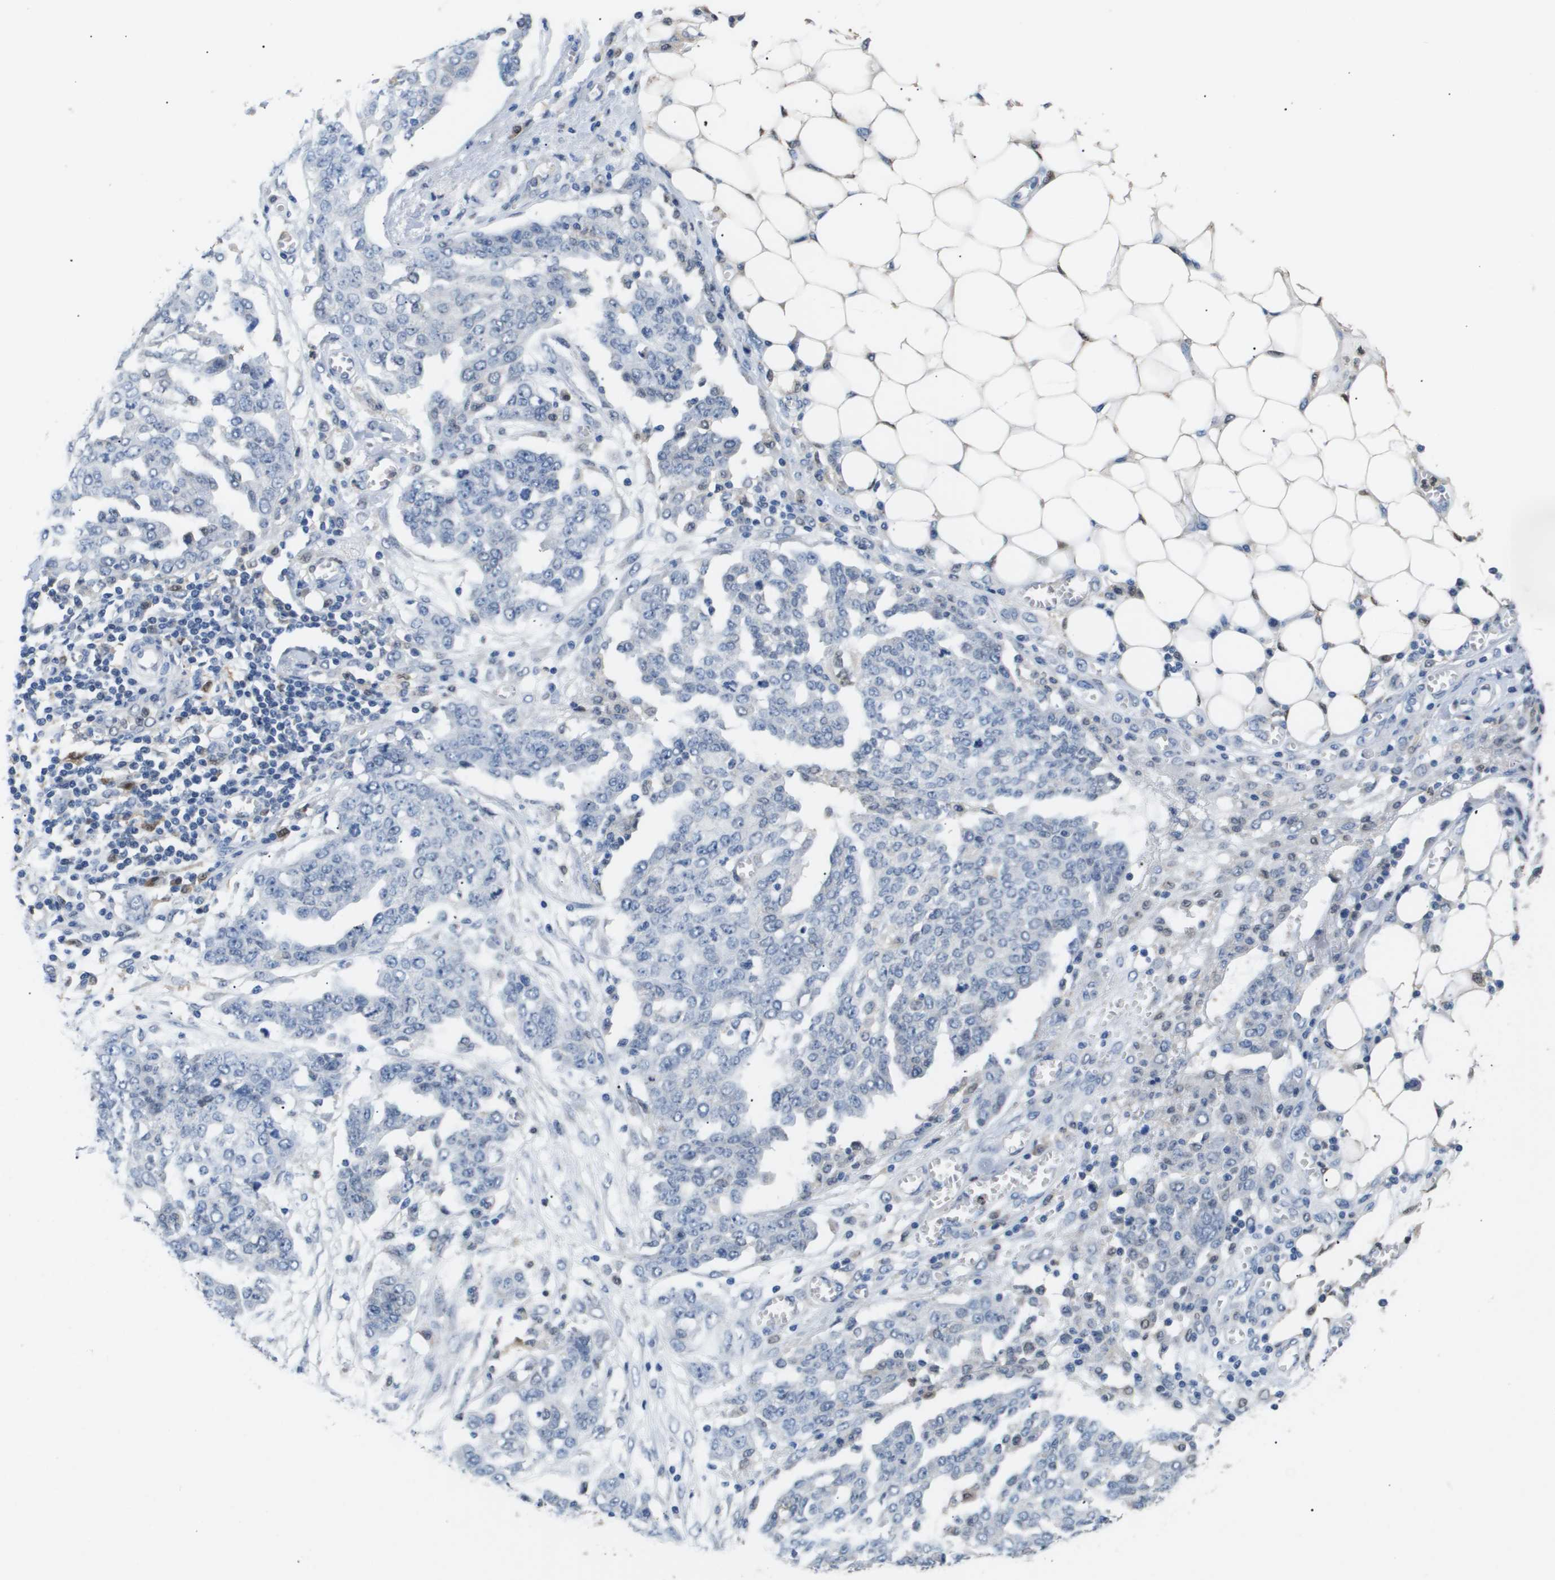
{"staining": {"intensity": "negative", "quantity": "none", "location": "none"}, "tissue": "ovarian cancer", "cell_type": "Tumor cells", "image_type": "cancer", "snomed": [{"axis": "morphology", "description": "Cystadenocarcinoma, serous, NOS"}, {"axis": "topography", "description": "Soft tissue"}, {"axis": "topography", "description": "Ovary"}], "caption": "Tumor cells show no significant positivity in ovarian serous cystadenocarcinoma.", "gene": "AKR1A1", "patient": {"sex": "female", "age": 57}}